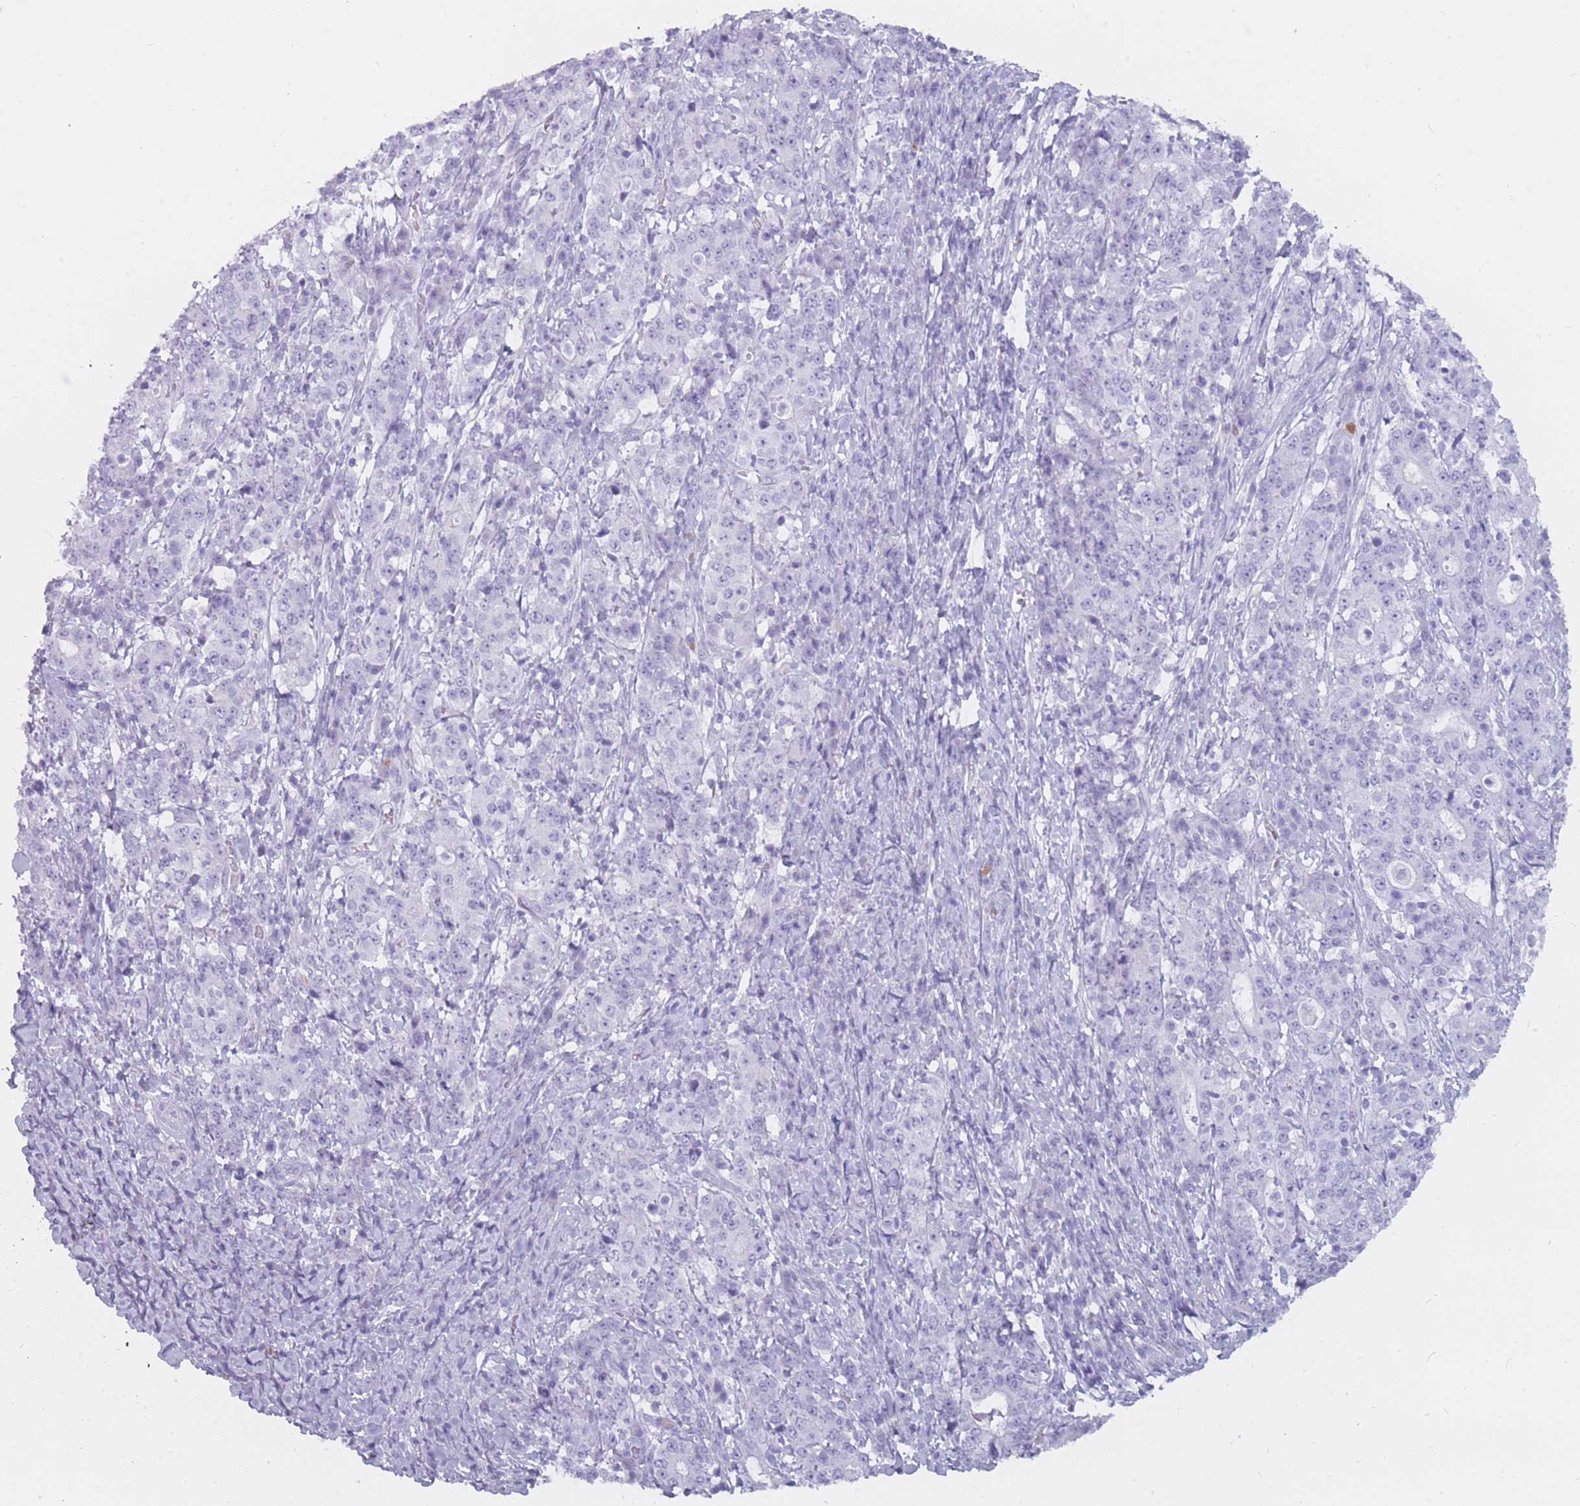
{"staining": {"intensity": "negative", "quantity": "none", "location": "none"}, "tissue": "stomach cancer", "cell_type": "Tumor cells", "image_type": "cancer", "snomed": [{"axis": "morphology", "description": "Normal tissue, NOS"}, {"axis": "morphology", "description": "Adenocarcinoma, NOS"}, {"axis": "topography", "description": "Stomach, upper"}, {"axis": "topography", "description": "Stomach"}], "caption": "Immunohistochemical staining of stomach cancer (adenocarcinoma) shows no significant positivity in tumor cells. (Immunohistochemistry, brightfield microscopy, high magnification).", "gene": "PNMA3", "patient": {"sex": "male", "age": 59}}